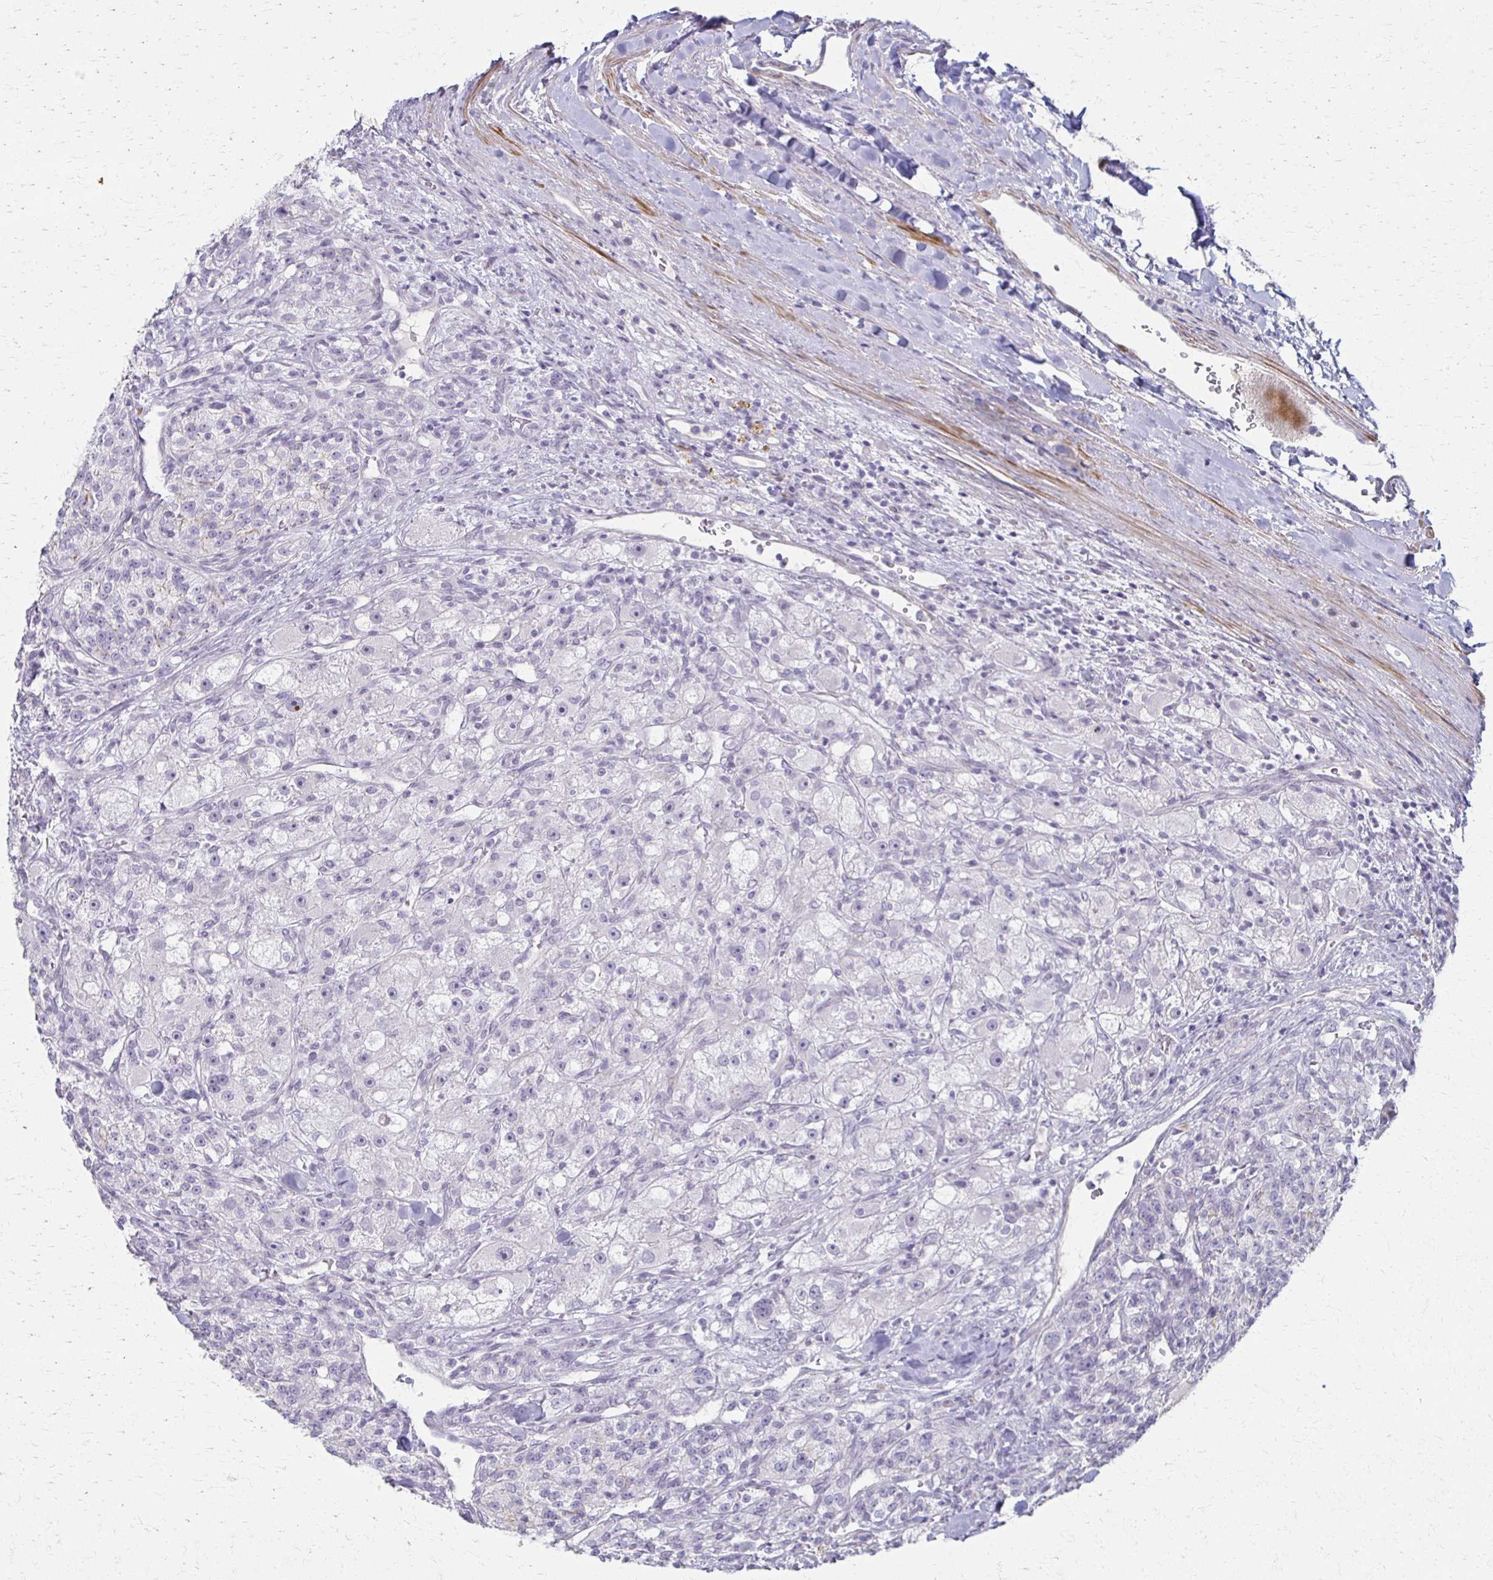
{"staining": {"intensity": "negative", "quantity": "none", "location": "none"}, "tissue": "renal cancer", "cell_type": "Tumor cells", "image_type": "cancer", "snomed": [{"axis": "morphology", "description": "Adenocarcinoma, NOS"}, {"axis": "topography", "description": "Kidney"}], "caption": "Tumor cells are negative for protein expression in human renal cancer. The staining was performed using DAB to visualize the protein expression in brown, while the nuclei were stained in blue with hematoxylin (Magnification: 20x).", "gene": "FOXO4", "patient": {"sex": "female", "age": 63}}